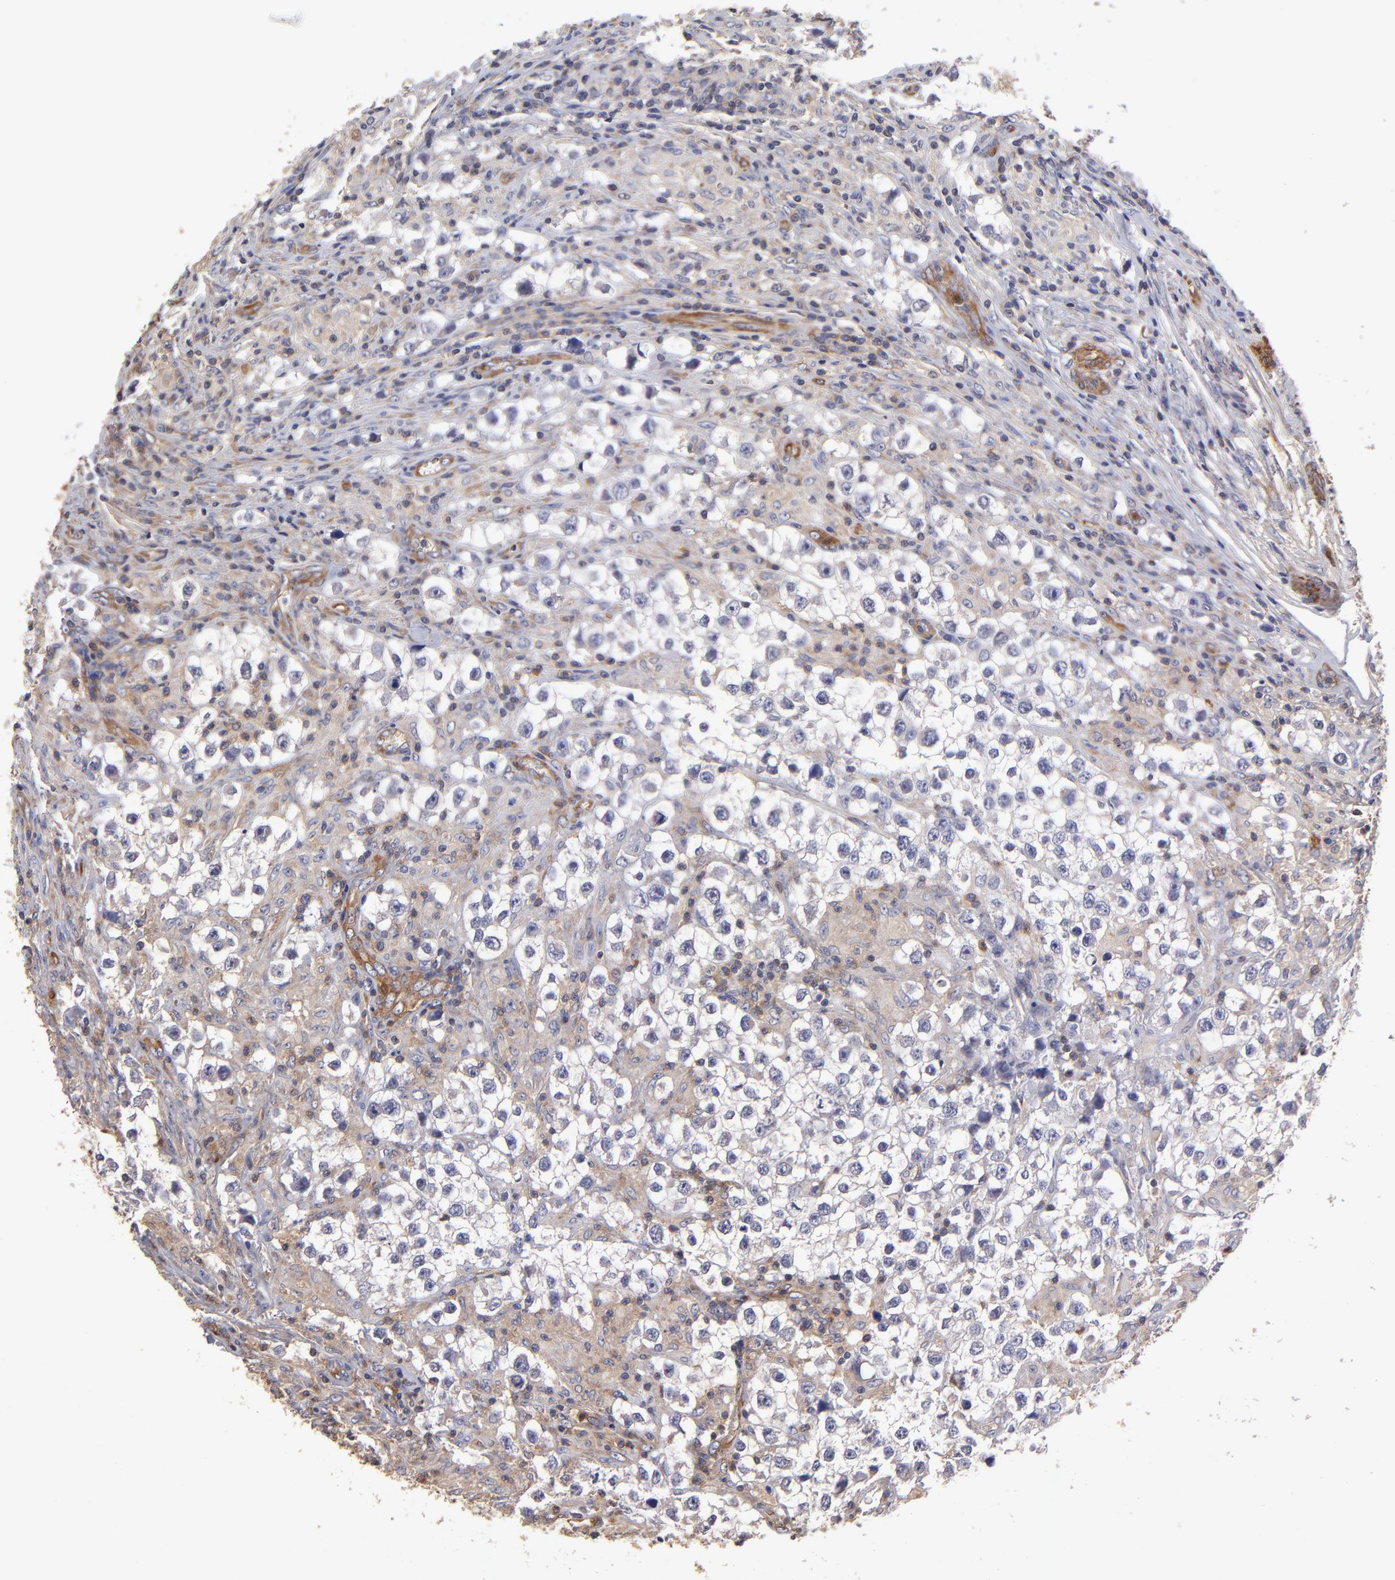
{"staining": {"intensity": "negative", "quantity": "none", "location": "none"}, "tissue": "testis cancer", "cell_type": "Tumor cells", "image_type": "cancer", "snomed": [{"axis": "morphology", "description": "Seminoma, NOS"}, {"axis": "topography", "description": "Testis"}], "caption": "Seminoma (testis) stained for a protein using immunohistochemistry displays no expression tumor cells.", "gene": "ASB7", "patient": {"sex": "male", "age": 32}}